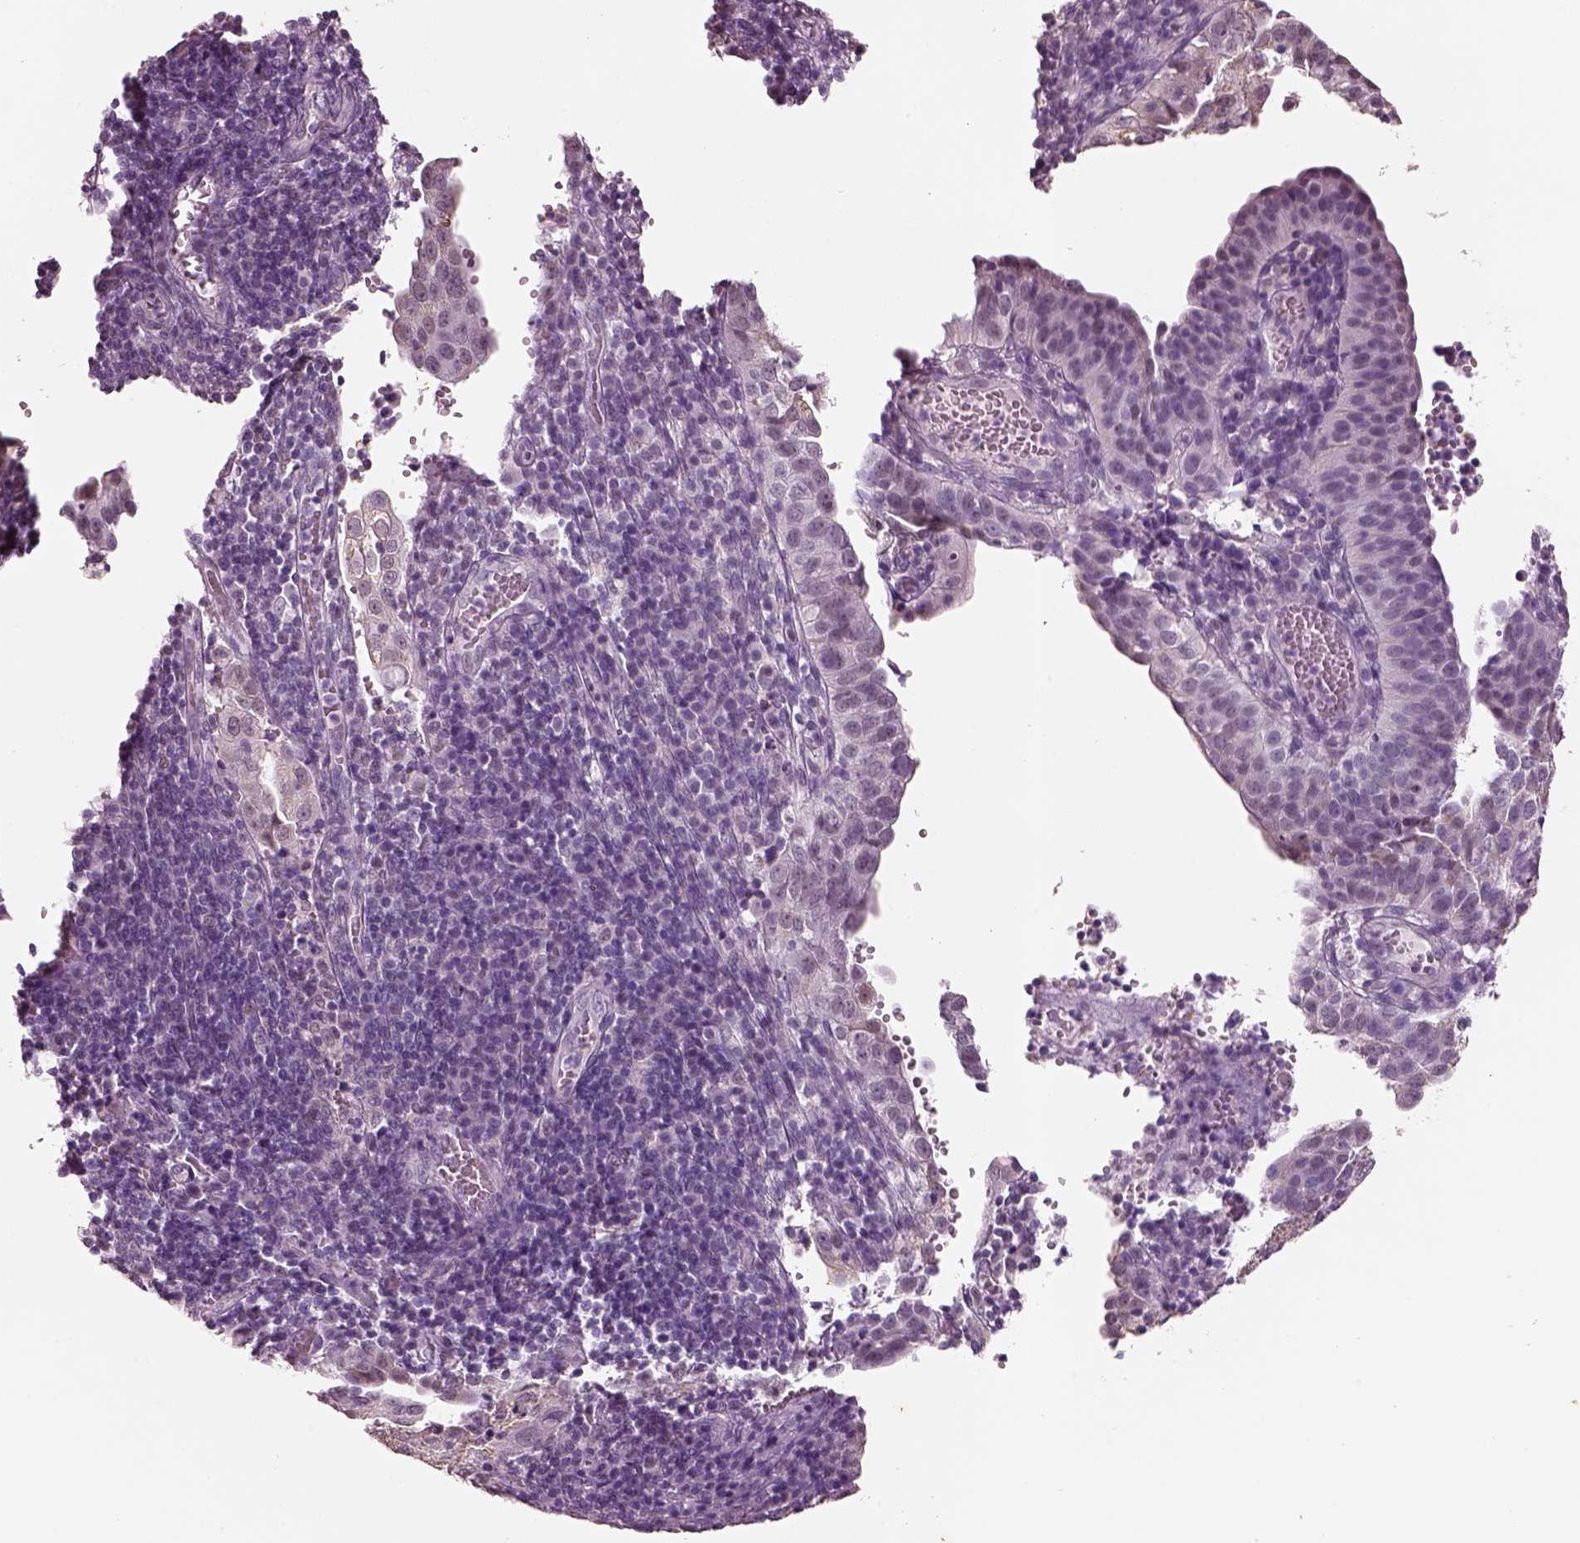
{"staining": {"intensity": "negative", "quantity": "none", "location": "none"}, "tissue": "cervical cancer", "cell_type": "Tumor cells", "image_type": "cancer", "snomed": [{"axis": "morphology", "description": "Squamous cell carcinoma, NOS"}, {"axis": "topography", "description": "Cervix"}], "caption": "Immunohistochemistry photomicrograph of neoplastic tissue: cervical cancer stained with DAB reveals no significant protein staining in tumor cells.", "gene": "ELSPBP1", "patient": {"sex": "female", "age": 39}}